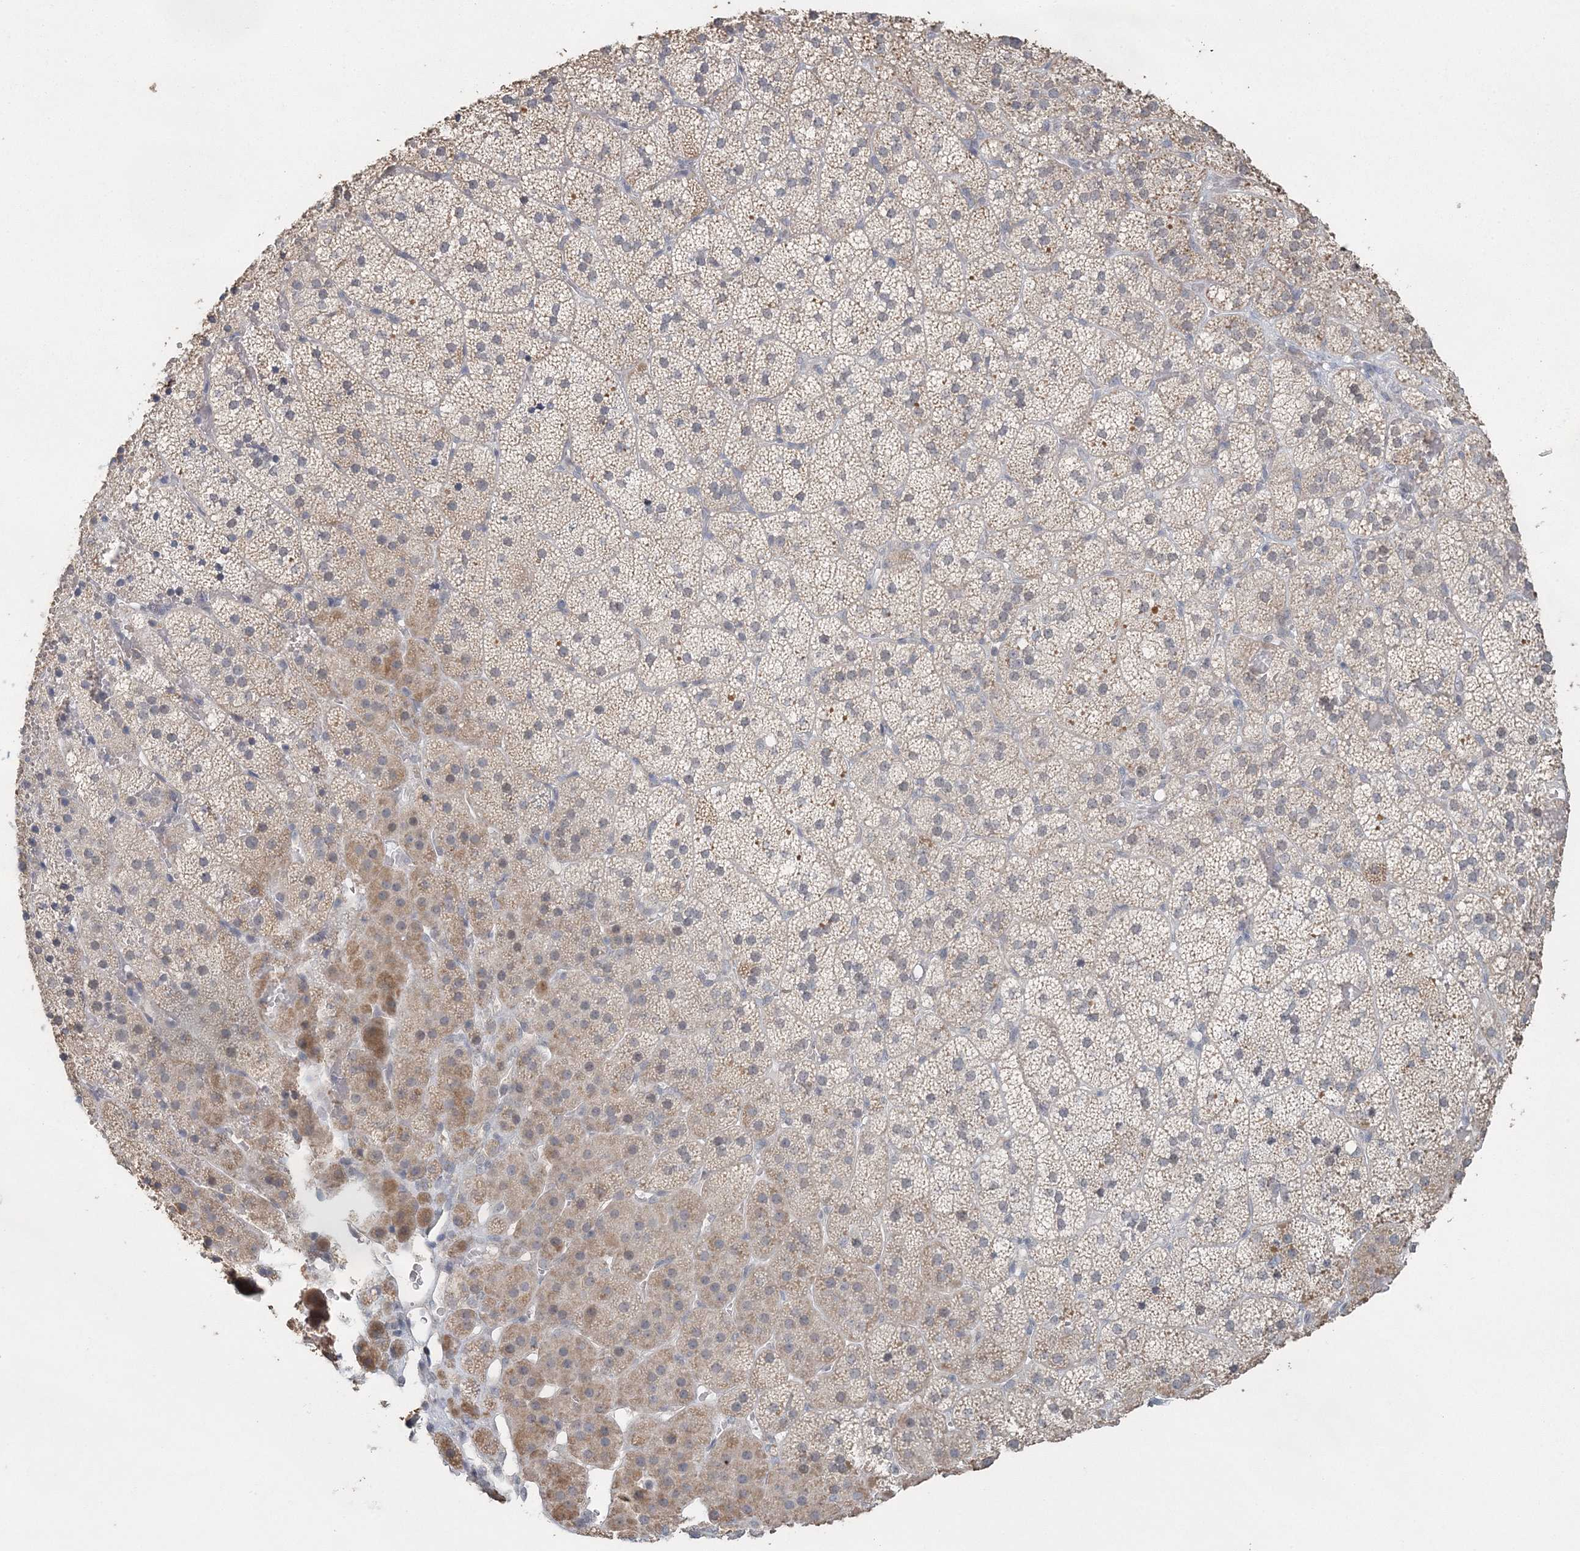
{"staining": {"intensity": "weak", "quantity": "<25%", "location": "cytoplasmic/membranous"}, "tissue": "adrenal gland", "cell_type": "Glandular cells", "image_type": "normal", "snomed": [{"axis": "morphology", "description": "Normal tissue, NOS"}, {"axis": "topography", "description": "Adrenal gland"}], "caption": "Immunohistochemical staining of unremarkable human adrenal gland exhibits no significant staining in glandular cells. The staining is performed using DAB (3,3'-diaminobenzidine) brown chromogen with nuclei counter-stained in using hematoxylin.", "gene": "UIMC1", "patient": {"sex": "female", "age": 44}}